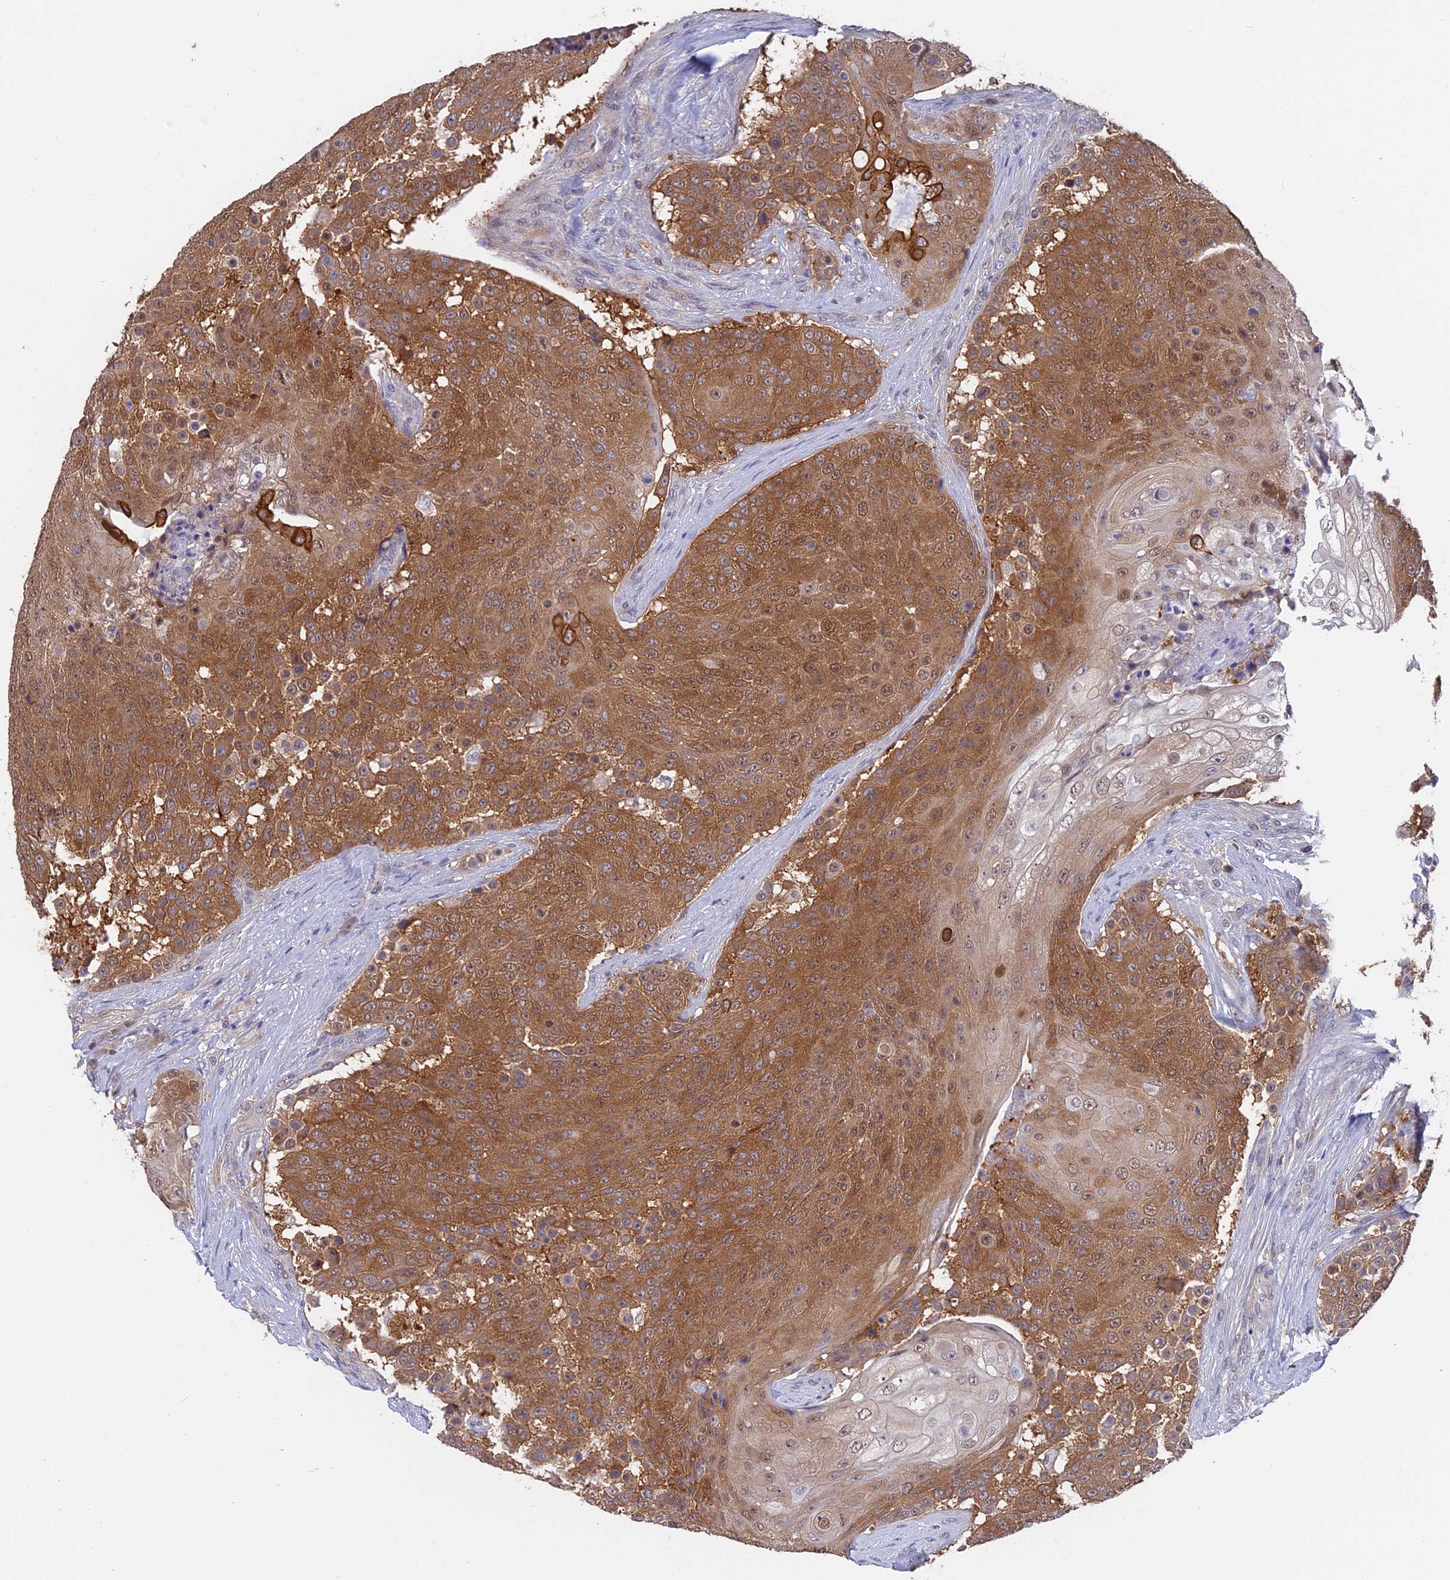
{"staining": {"intensity": "strong", "quantity": ">75%", "location": "cytoplasmic/membranous,nuclear"}, "tissue": "urothelial cancer", "cell_type": "Tumor cells", "image_type": "cancer", "snomed": [{"axis": "morphology", "description": "Urothelial carcinoma, High grade"}, {"axis": "topography", "description": "Urinary bladder"}], "caption": "Urothelial cancer tissue displays strong cytoplasmic/membranous and nuclear expression in about >75% of tumor cells Nuclei are stained in blue.", "gene": "STUB1", "patient": {"sex": "female", "age": 63}}